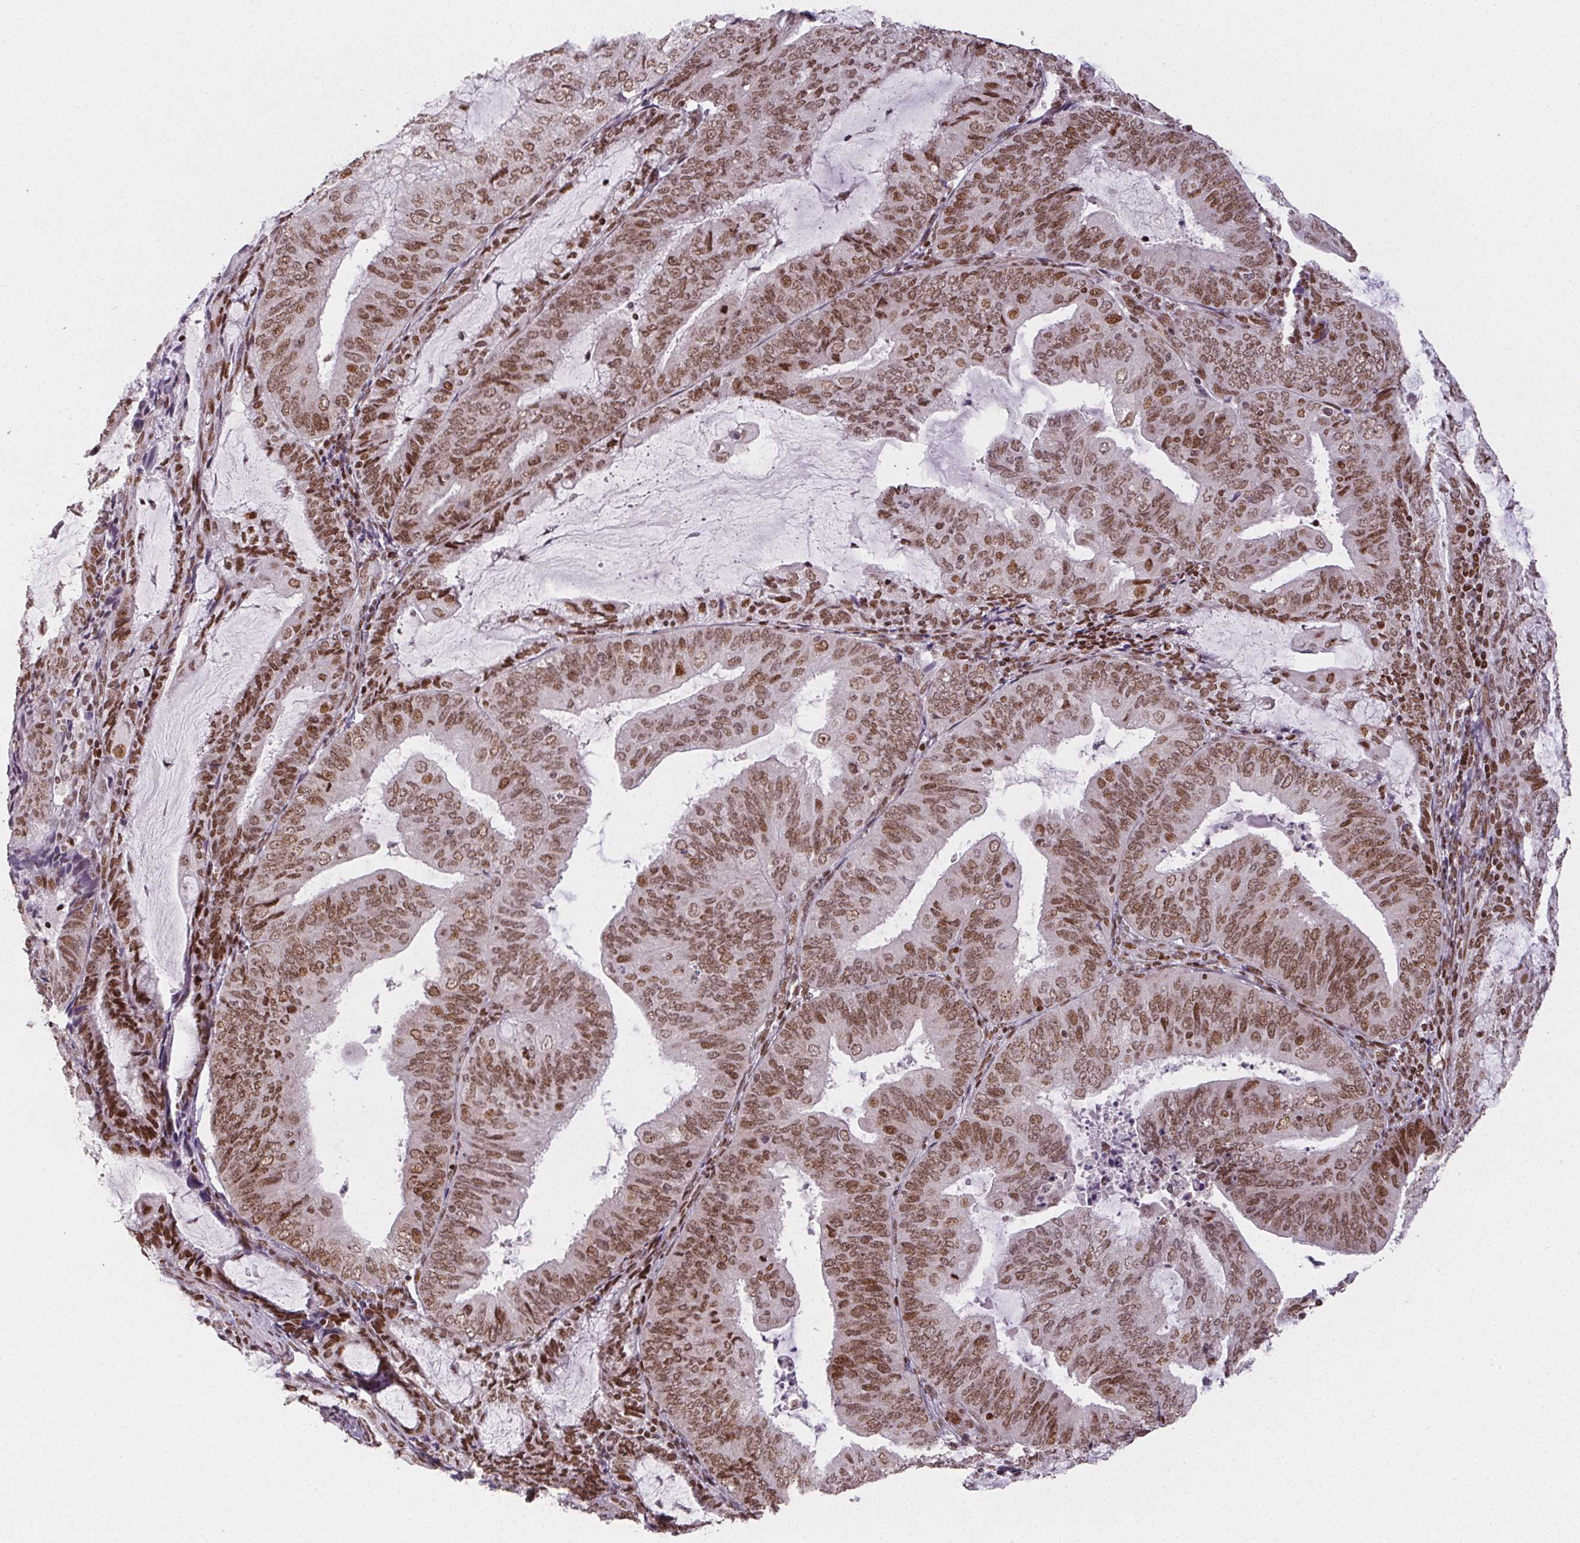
{"staining": {"intensity": "moderate", "quantity": ">75%", "location": "nuclear"}, "tissue": "endometrial cancer", "cell_type": "Tumor cells", "image_type": "cancer", "snomed": [{"axis": "morphology", "description": "Adenocarcinoma, NOS"}, {"axis": "topography", "description": "Endometrium"}], "caption": "Brown immunohistochemical staining in human adenocarcinoma (endometrial) reveals moderate nuclear staining in about >75% of tumor cells.", "gene": "KMT2A", "patient": {"sex": "female", "age": 81}}